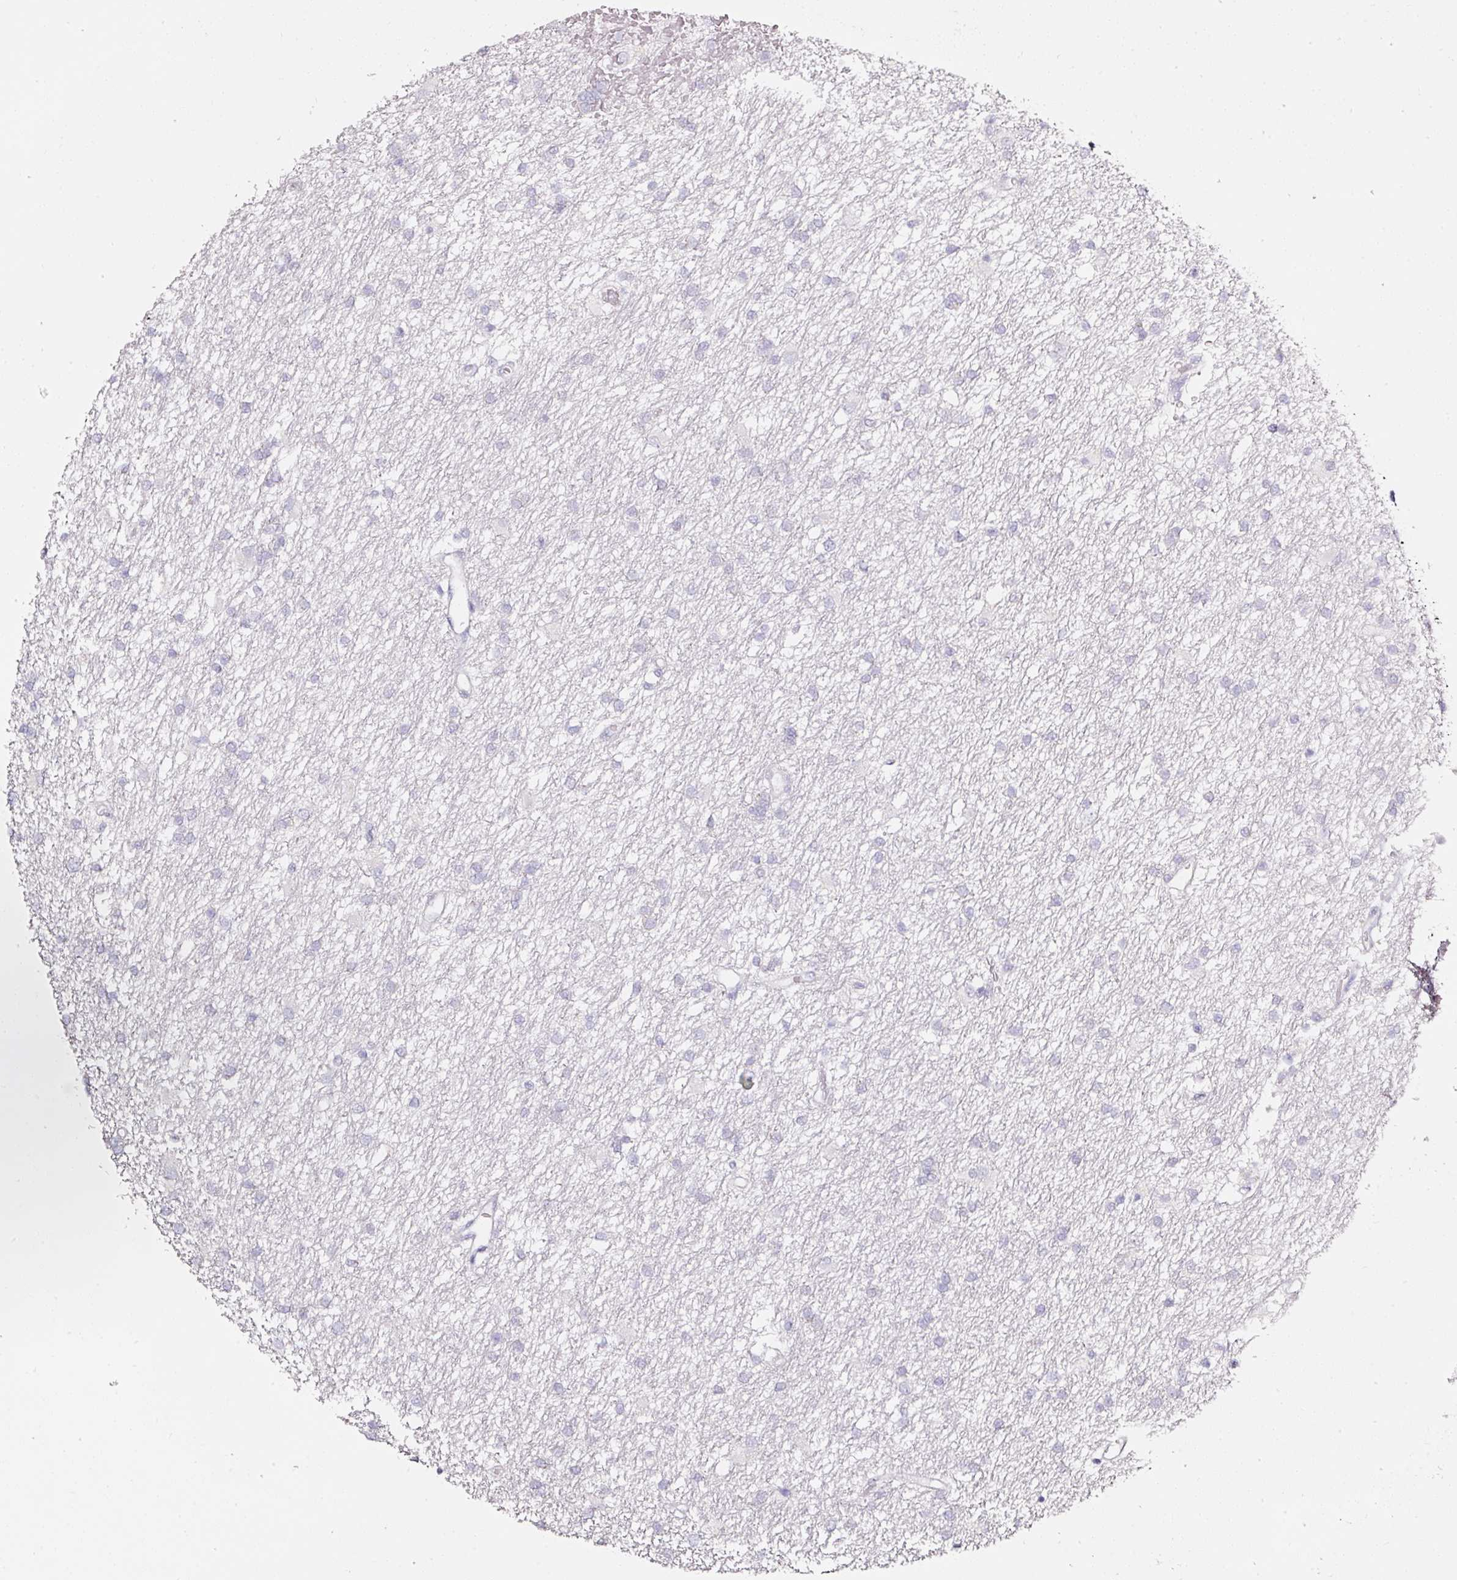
{"staining": {"intensity": "negative", "quantity": "none", "location": "none"}, "tissue": "glioma", "cell_type": "Tumor cells", "image_type": "cancer", "snomed": [{"axis": "morphology", "description": "Glioma, malignant, High grade"}, {"axis": "topography", "description": "Brain"}], "caption": "An immunohistochemistry (IHC) histopathology image of glioma is shown. There is no staining in tumor cells of glioma.", "gene": "PDXDC1", "patient": {"sex": "male", "age": 77}}